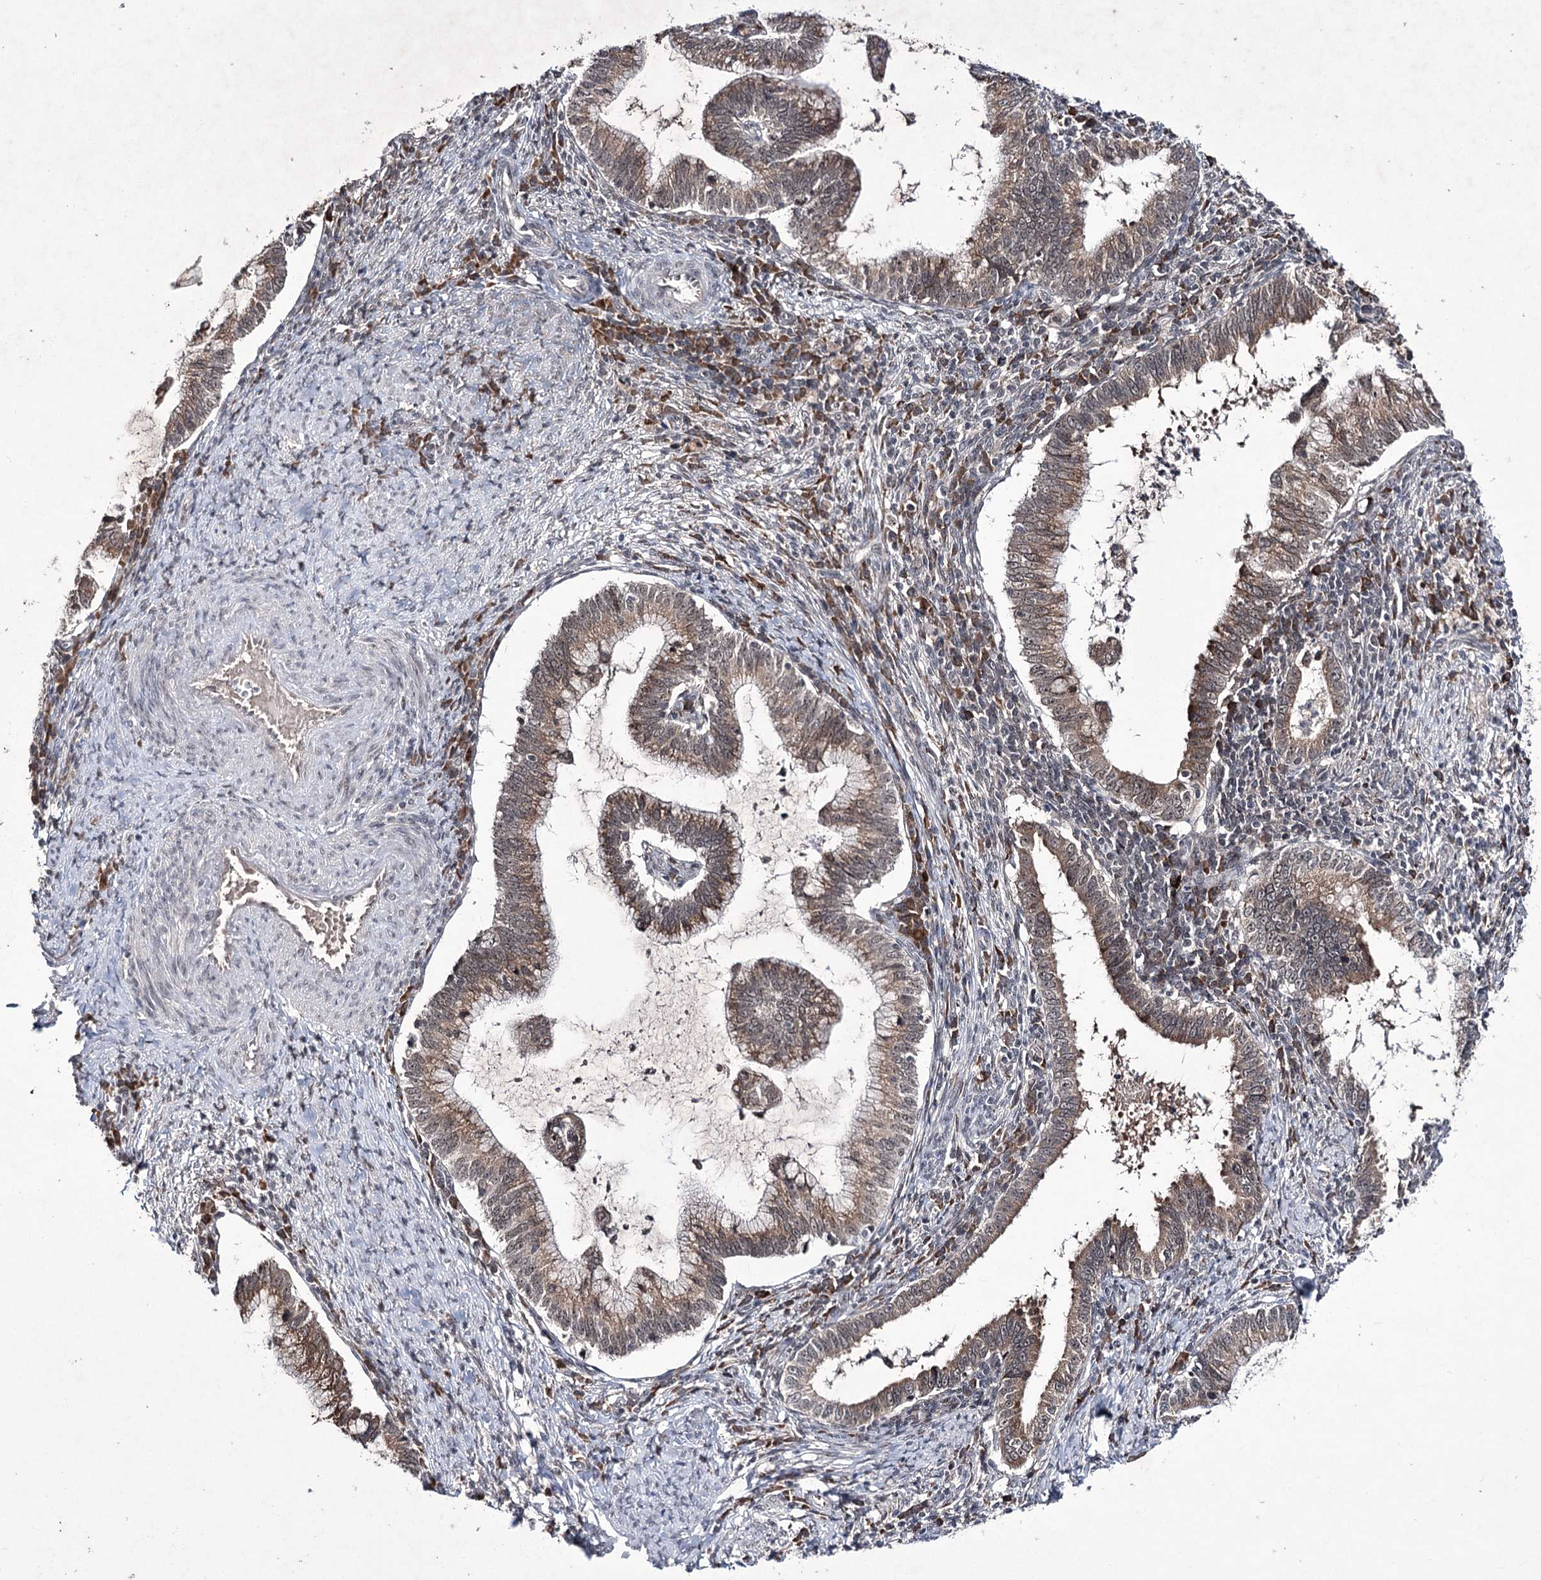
{"staining": {"intensity": "weak", "quantity": ">75%", "location": "cytoplasmic/membranous,nuclear"}, "tissue": "cervical cancer", "cell_type": "Tumor cells", "image_type": "cancer", "snomed": [{"axis": "morphology", "description": "Adenocarcinoma, NOS"}, {"axis": "topography", "description": "Cervix"}], "caption": "The immunohistochemical stain labels weak cytoplasmic/membranous and nuclear staining in tumor cells of cervical cancer (adenocarcinoma) tissue.", "gene": "VGLL4", "patient": {"sex": "female", "age": 36}}